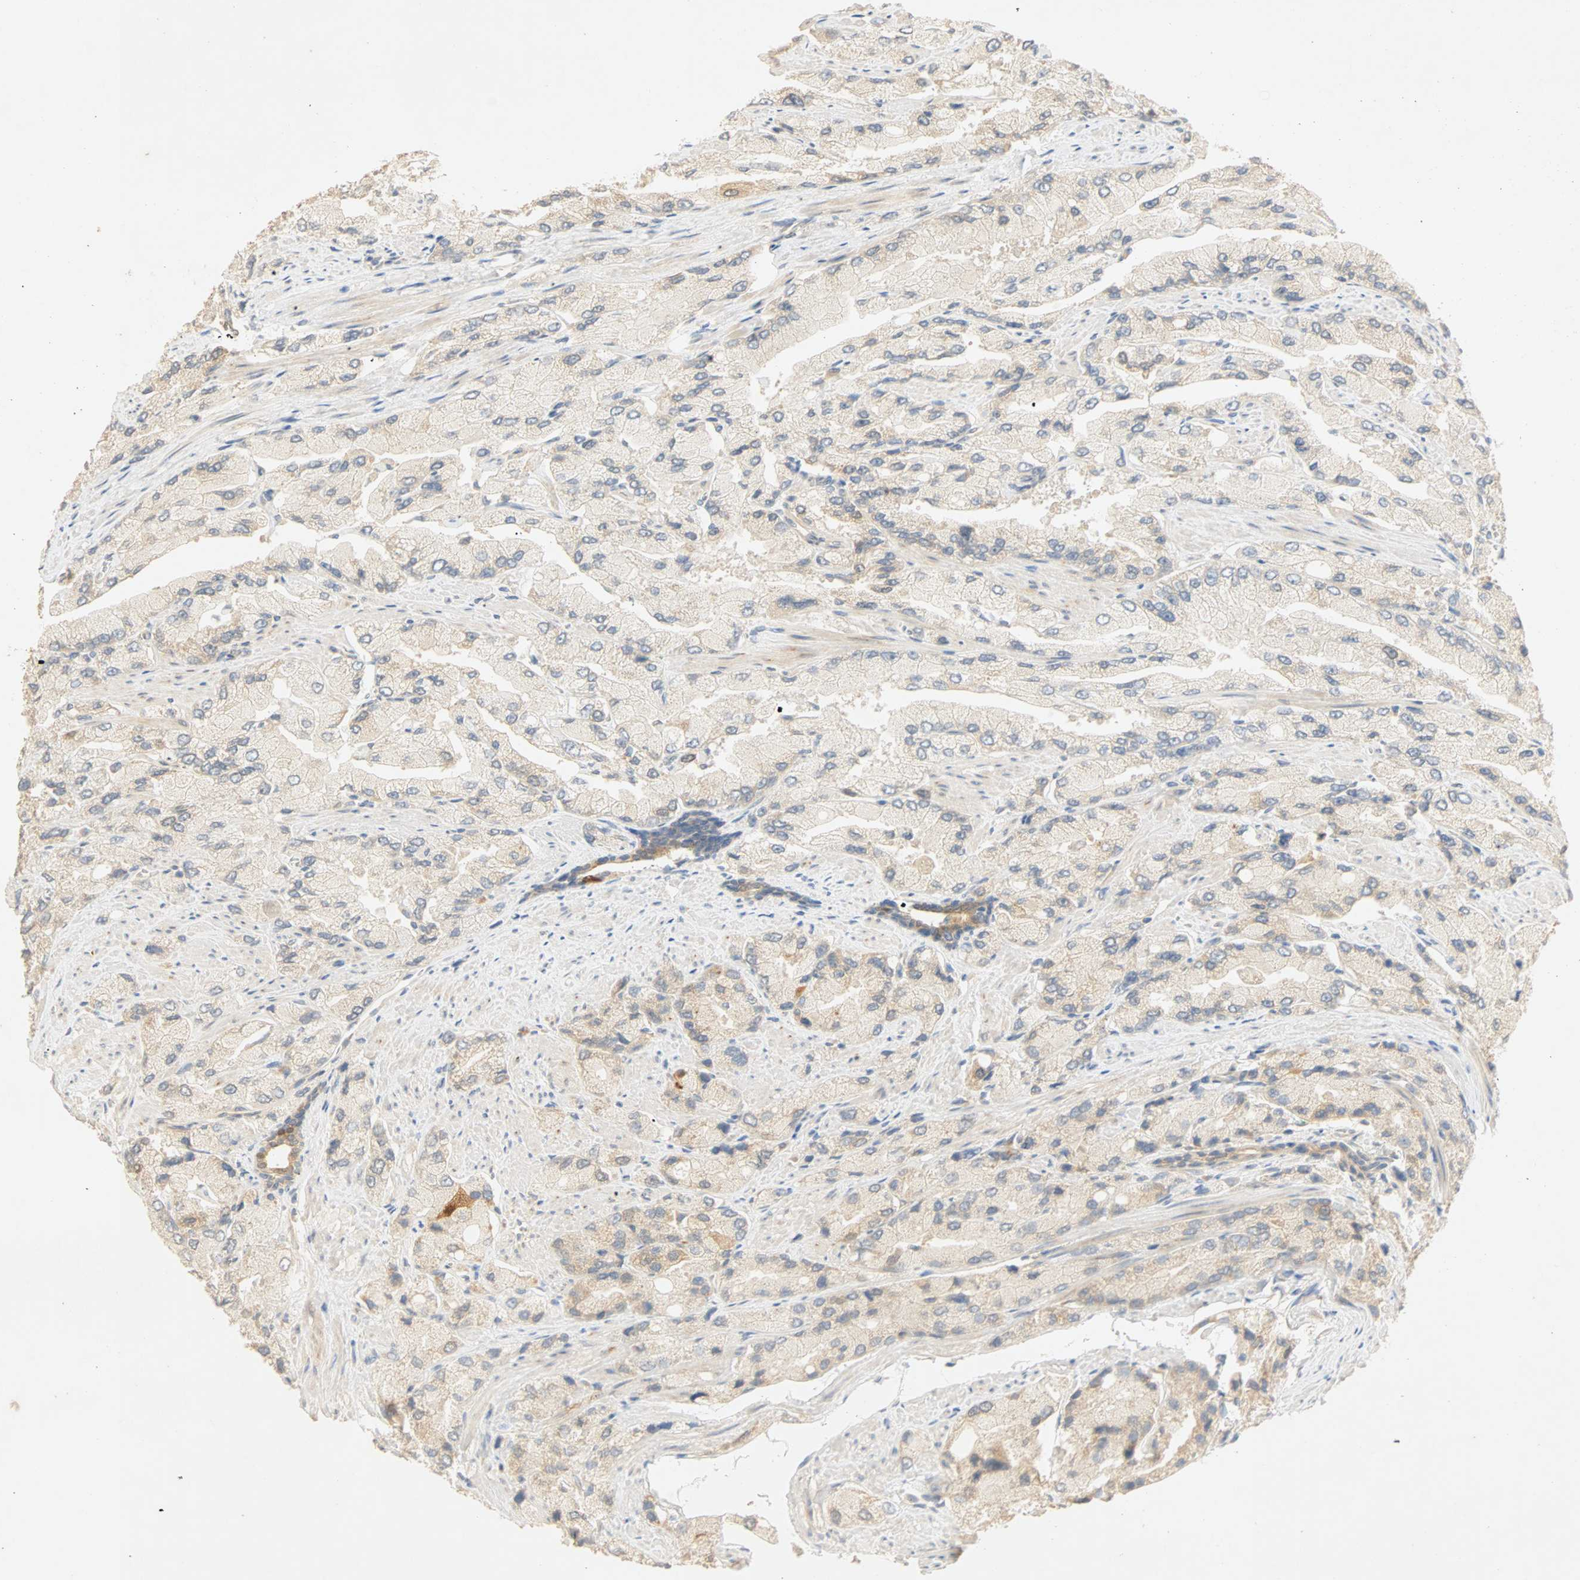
{"staining": {"intensity": "weak", "quantity": "25%-75%", "location": "cytoplasmic/membranous"}, "tissue": "prostate cancer", "cell_type": "Tumor cells", "image_type": "cancer", "snomed": [{"axis": "morphology", "description": "Adenocarcinoma, High grade"}, {"axis": "topography", "description": "Prostate"}], "caption": "Brown immunohistochemical staining in human prostate adenocarcinoma (high-grade) shows weak cytoplasmic/membranous staining in approximately 25%-75% of tumor cells.", "gene": "SELENBP1", "patient": {"sex": "male", "age": 58}}